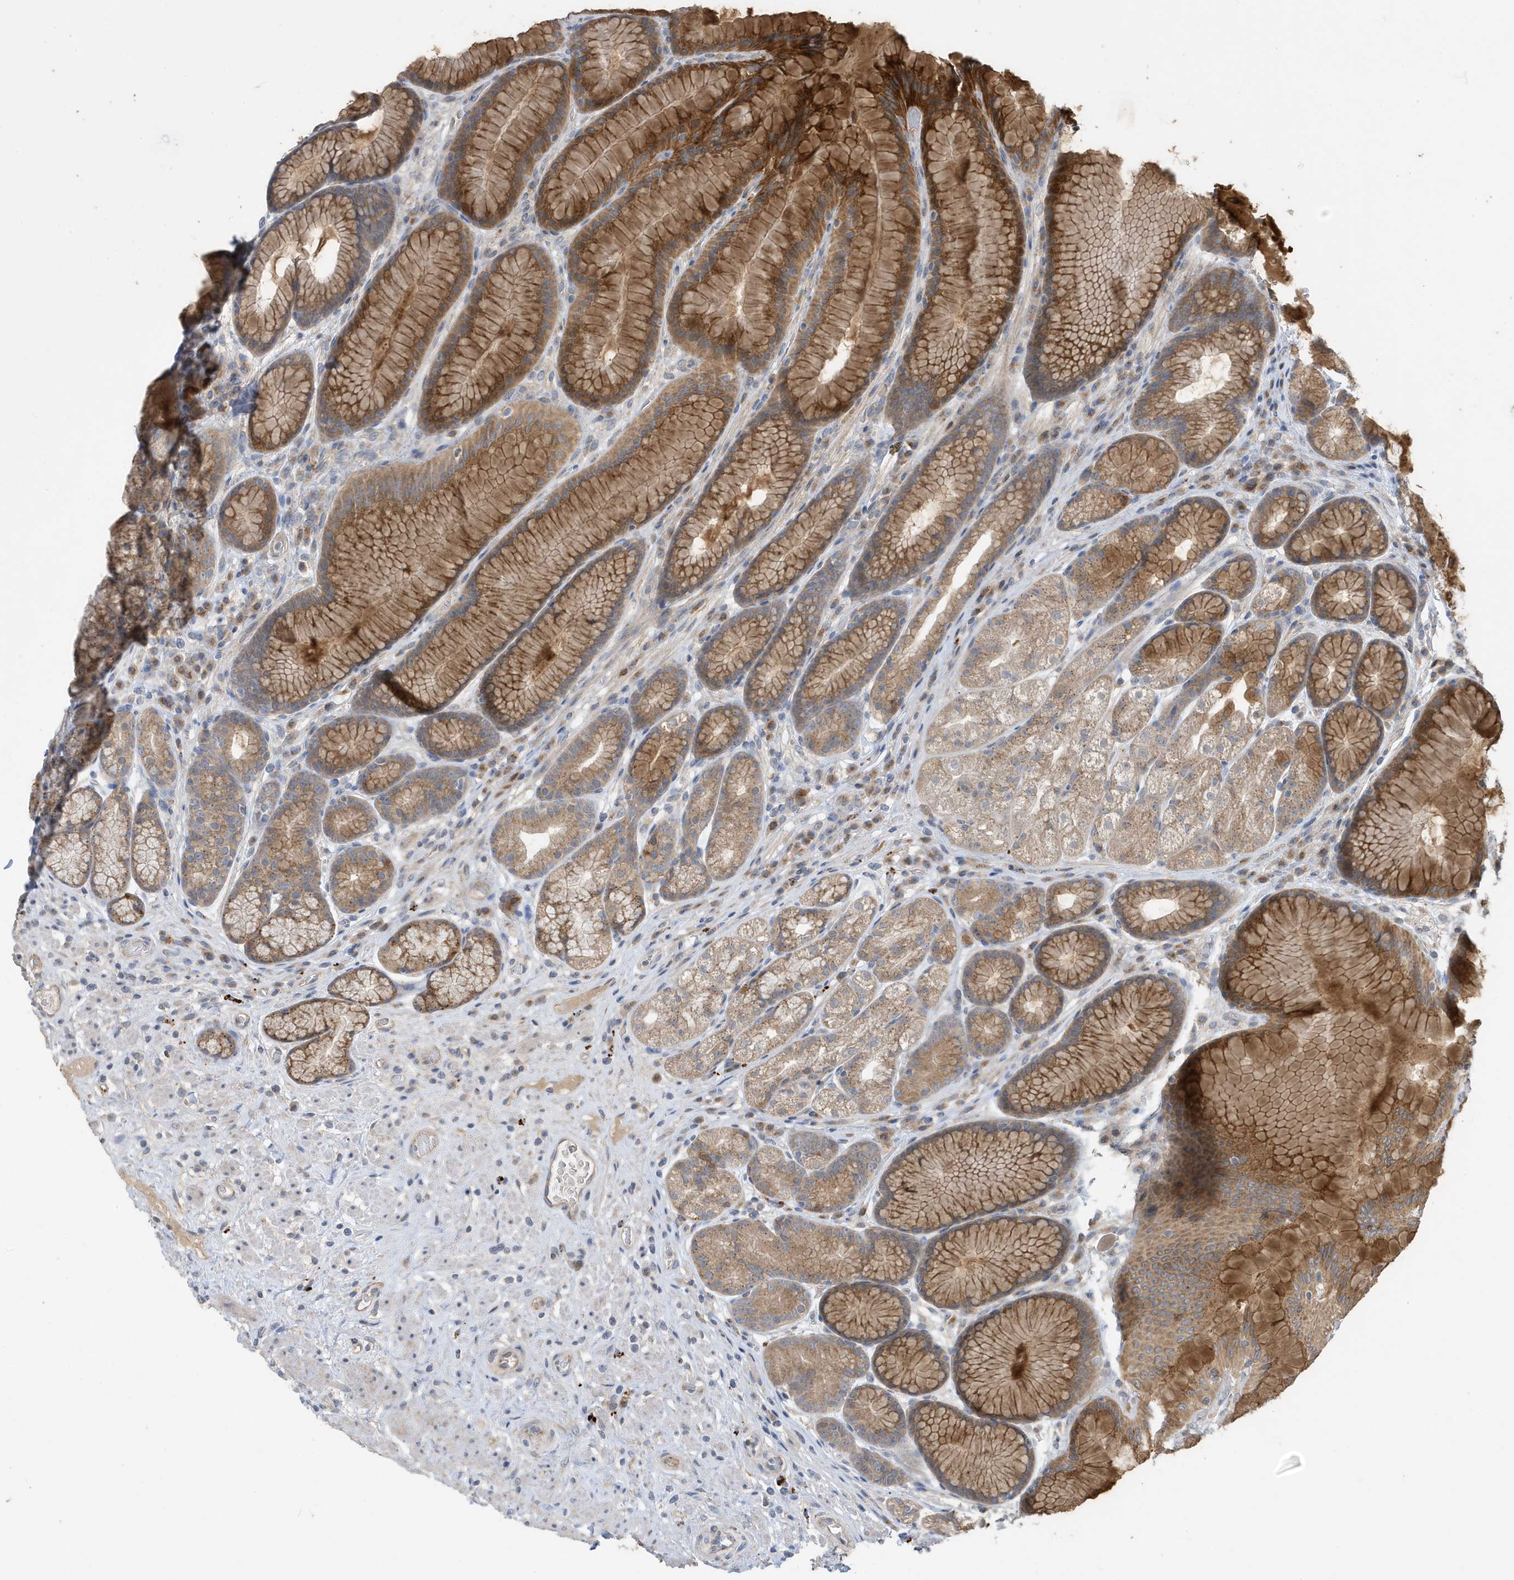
{"staining": {"intensity": "moderate", "quantity": ">75%", "location": "cytoplasmic/membranous"}, "tissue": "stomach", "cell_type": "Glandular cells", "image_type": "normal", "snomed": [{"axis": "morphology", "description": "Normal tissue, NOS"}, {"axis": "topography", "description": "Stomach"}], "caption": "Glandular cells show moderate cytoplasmic/membranous expression in approximately >75% of cells in normal stomach. (IHC, brightfield microscopy, high magnification).", "gene": "LAPTM4A", "patient": {"sex": "male", "age": 57}}